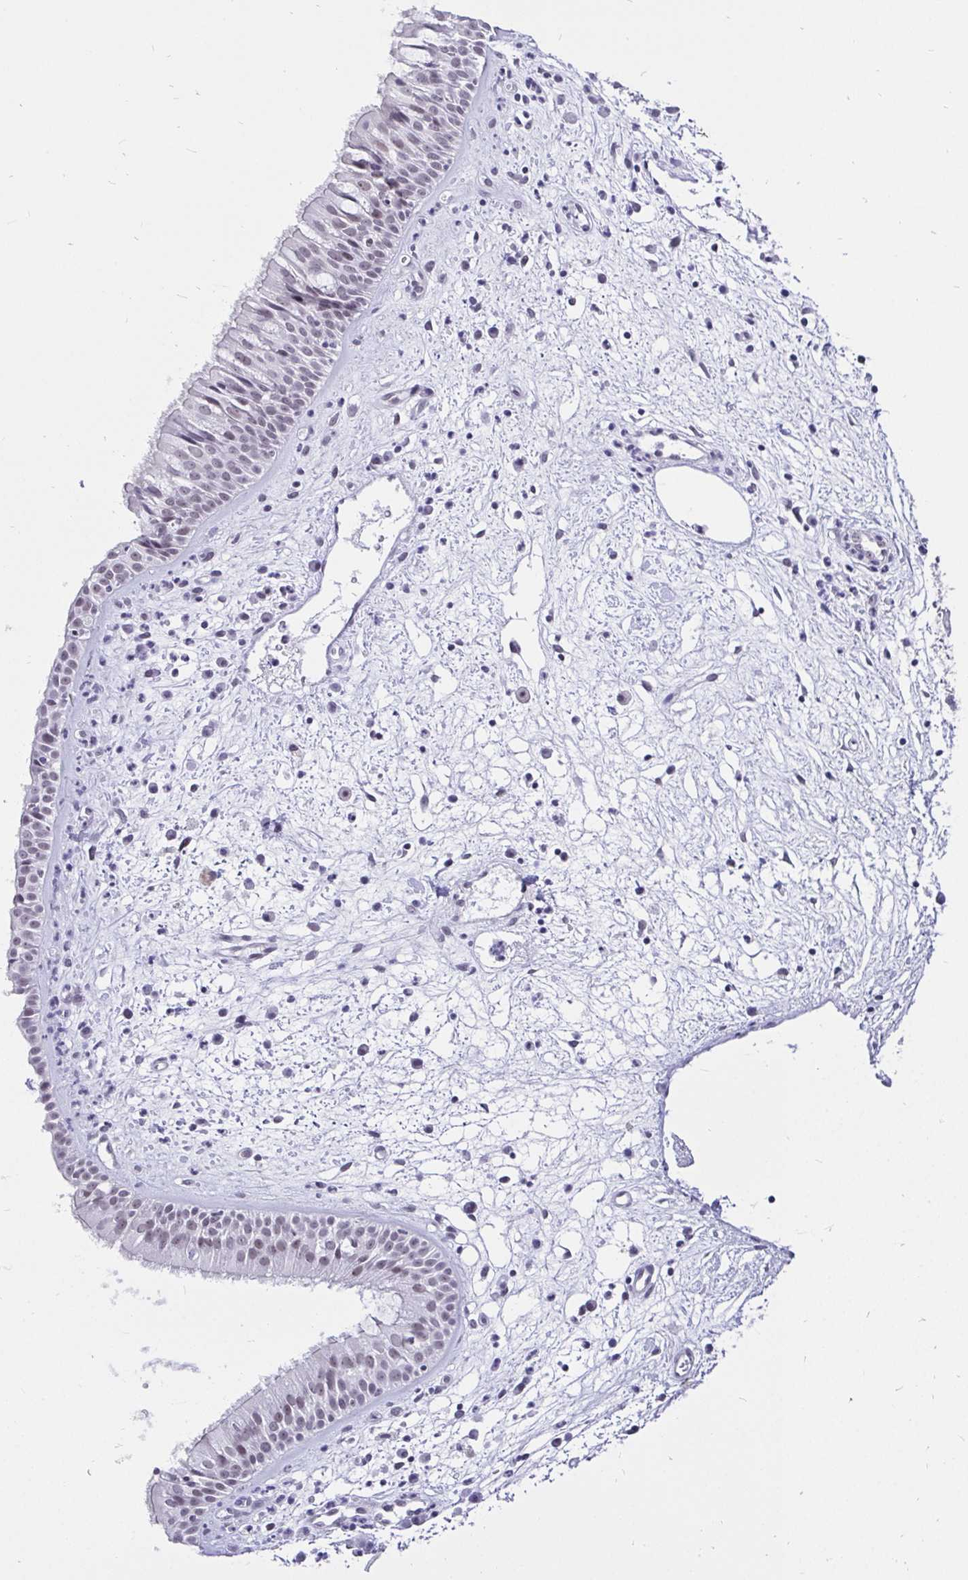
{"staining": {"intensity": "moderate", "quantity": ">75%", "location": "nuclear"}, "tissue": "nasopharynx", "cell_type": "Respiratory epithelial cells", "image_type": "normal", "snomed": [{"axis": "morphology", "description": "Normal tissue, NOS"}, {"axis": "topography", "description": "Nasopharynx"}], "caption": "IHC image of unremarkable human nasopharynx stained for a protein (brown), which shows medium levels of moderate nuclear staining in approximately >75% of respiratory epithelial cells.", "gene": "ZNF860", "patient": {"sex": "male", "age": 65}}